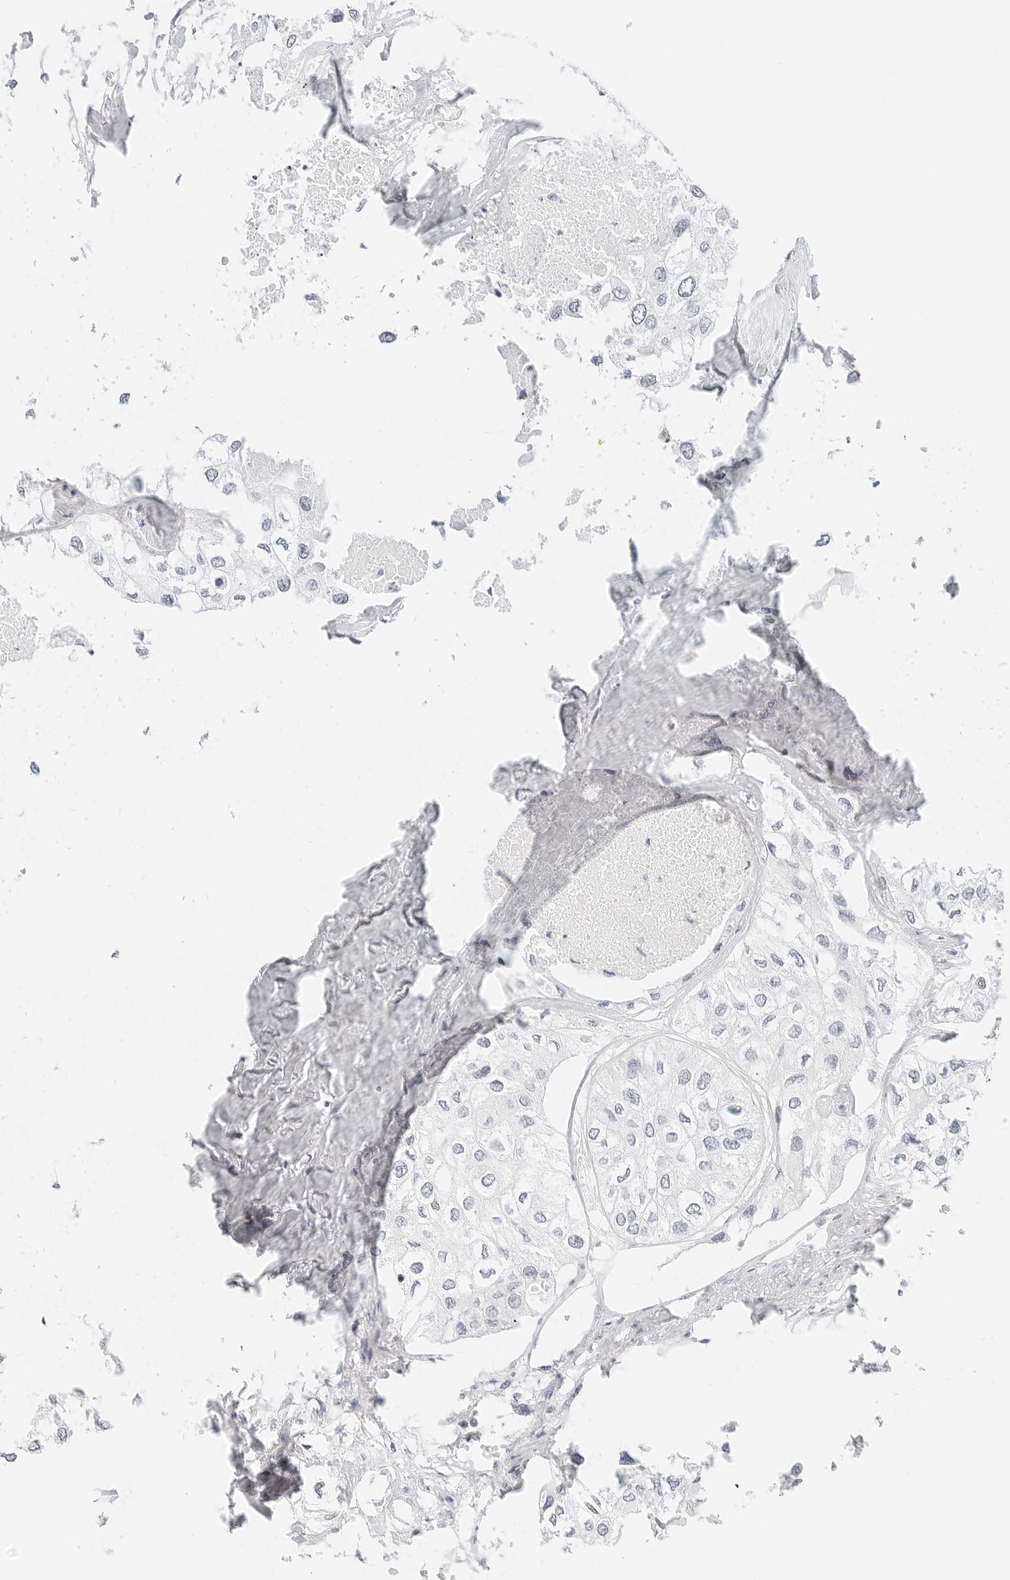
{"staining": {"intensity": "negative", "quantity": "none", "location": "none"}, "tissue": "urothelial cancer", "cell_type": "Tumor cells", "image_type": "cancer", "snomed": [{"axis": "morphology", "description": "Urothelial carcinoma, High grade"}, {"axis": "topography", "description": "Urinary bladder"}], "caption": "A photomicrograph of urothelial carcinoma (high-grade) stained for a protein displays no brown staining in tumor cells. The staining was performed using DAB to visualize the protein expression in brown, while the nuclei were stained in blue with hematoxylin (Magnification: 20x).", "gene": "NEO1", "patient": {"sex": "male", "age": 64}}